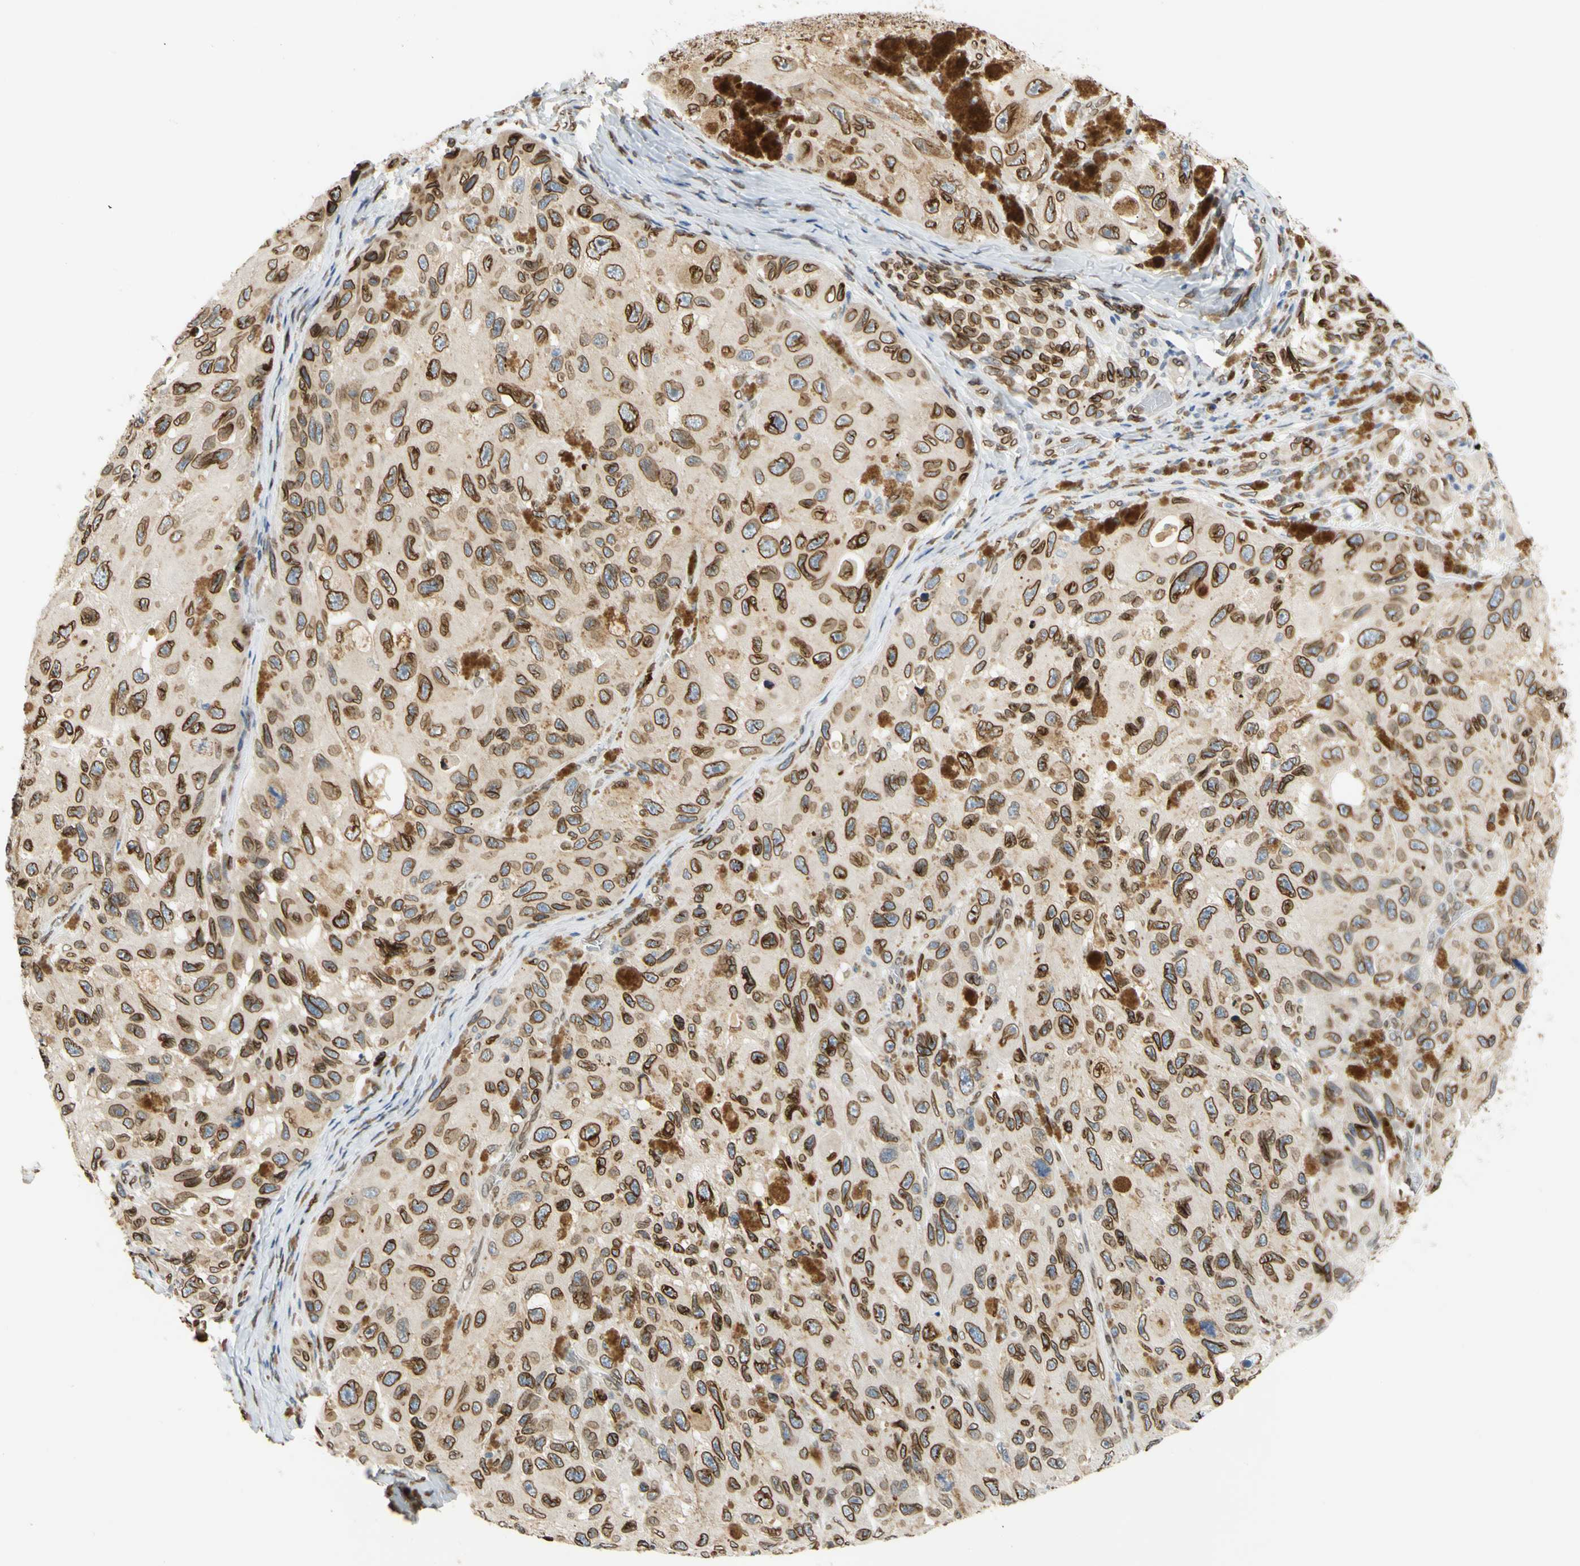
{"staining": {"intensity": "strong", "quantity": ">75%", "location": "cytoplasmic/membranous,nuclear"}, "tissue": "melanoma", "cell_type": "Tumor cells", "image_type": "cancer", "snomed": [{"axis": "morphology", "description": "Malignant melanoma, NOS"}, {"axis": "topography", "description": "Skin"}], "caption": "About >75% of tumor cells in human melanoma display strong cytoplasmic/membranous and nuclear protein positivity as visualized by brown immunohistochemical staining.", "gene": "SUN1", "patient": {"sex": "female", "age": 73}}